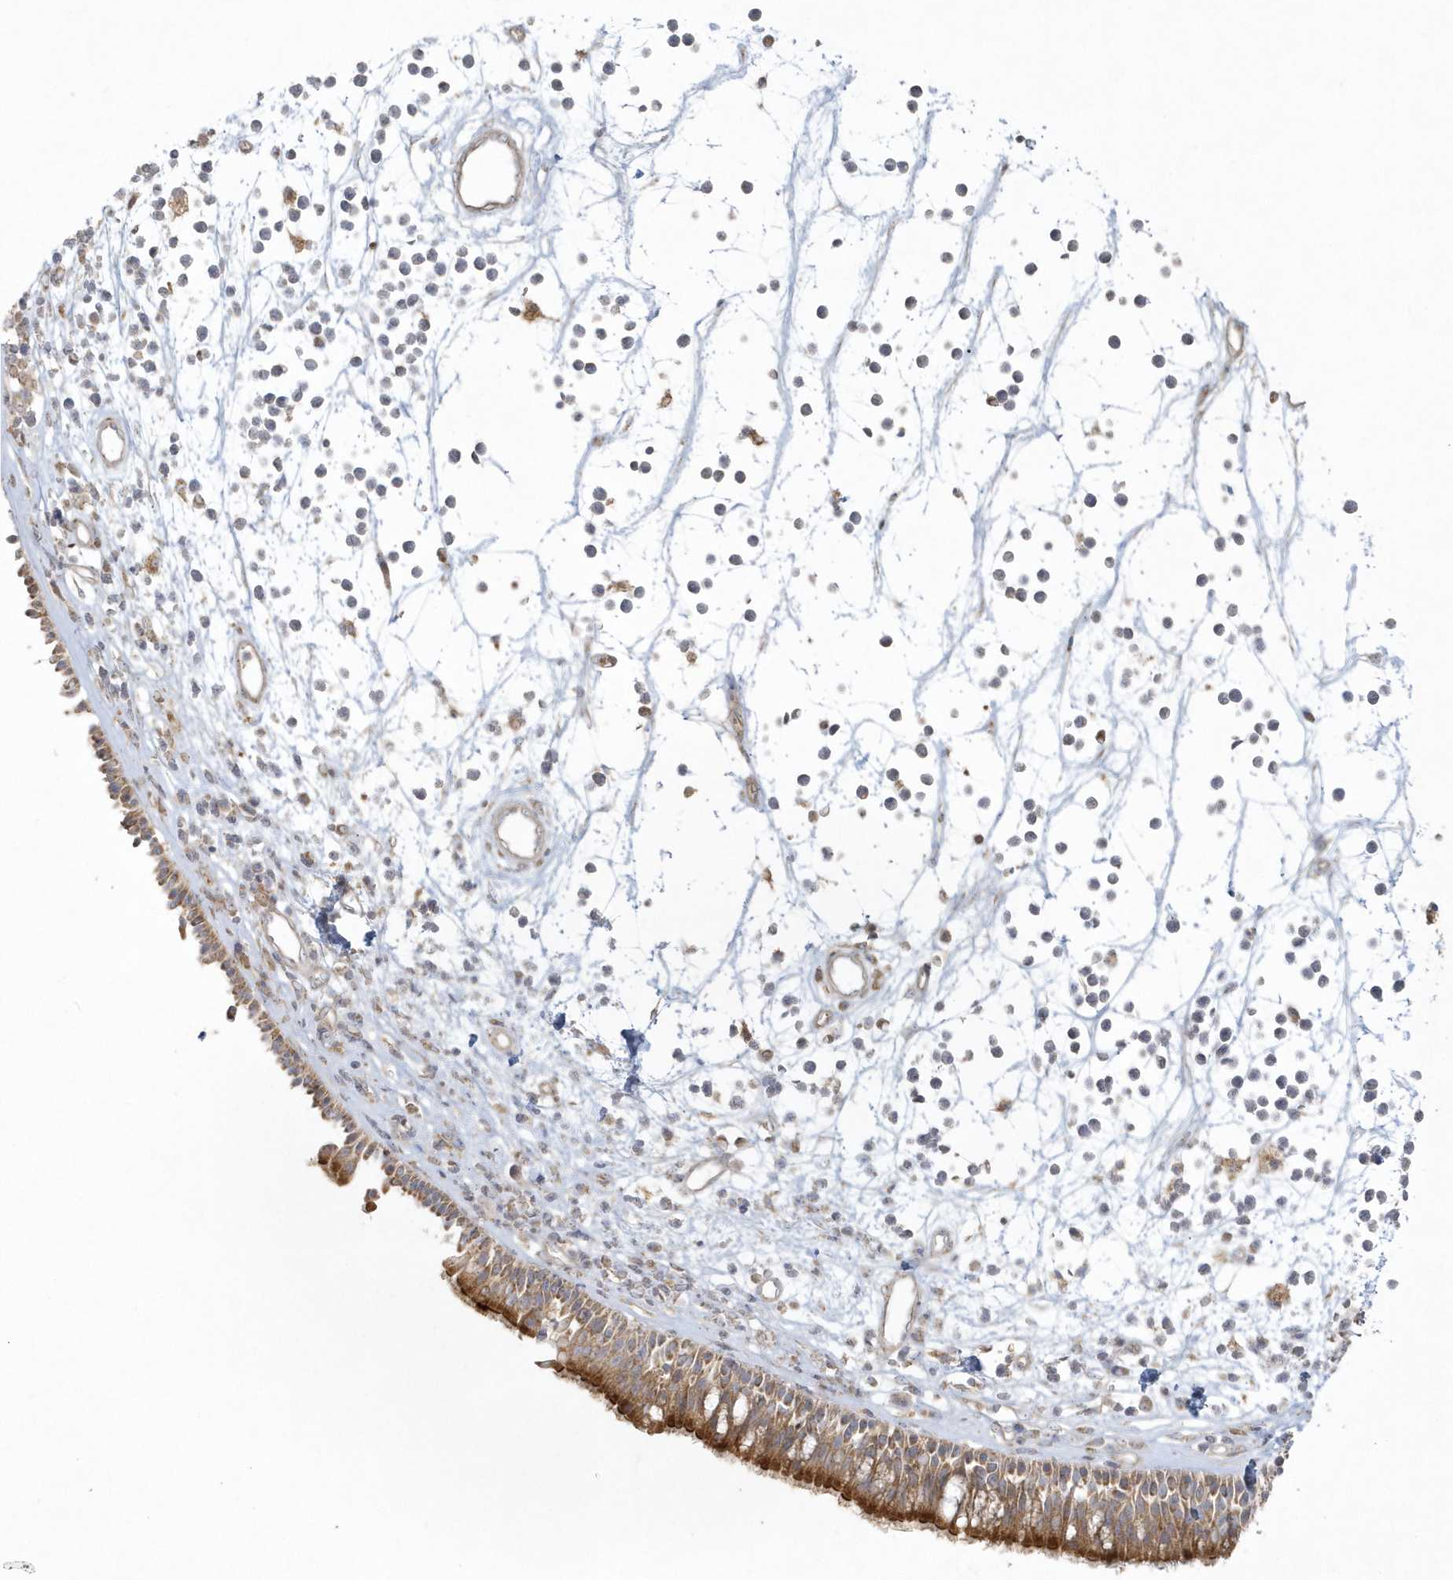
{"staining": {"intensity": "moderate", "quantity": ">75%", "location": "cytoplasmic/membranous"}, "tissue": "nasopharynx", "cell_type": "Respiratory epithelial cells", "image_type": "normal", "snomed": [{"axis": "morphology", "description": "Normal tissue, NOS"}, {"axis": "morphology", "description": "Inflammation, NOS"}, {"axis": "morphology", "description": "Malignant melanoma, Metastatic site"}, {"axis": "topography", "description": "Nasopharynx"}], "caption": "Approximately >75% of respiratory epithelial cells in benign nasopharynx exhibit moderate cytoplasmic/membranous protein positivity as visualized by brown immunohistochemical staining.", "gene": "BLTP3A", "patient": {"sex": "male", "age": 70}}